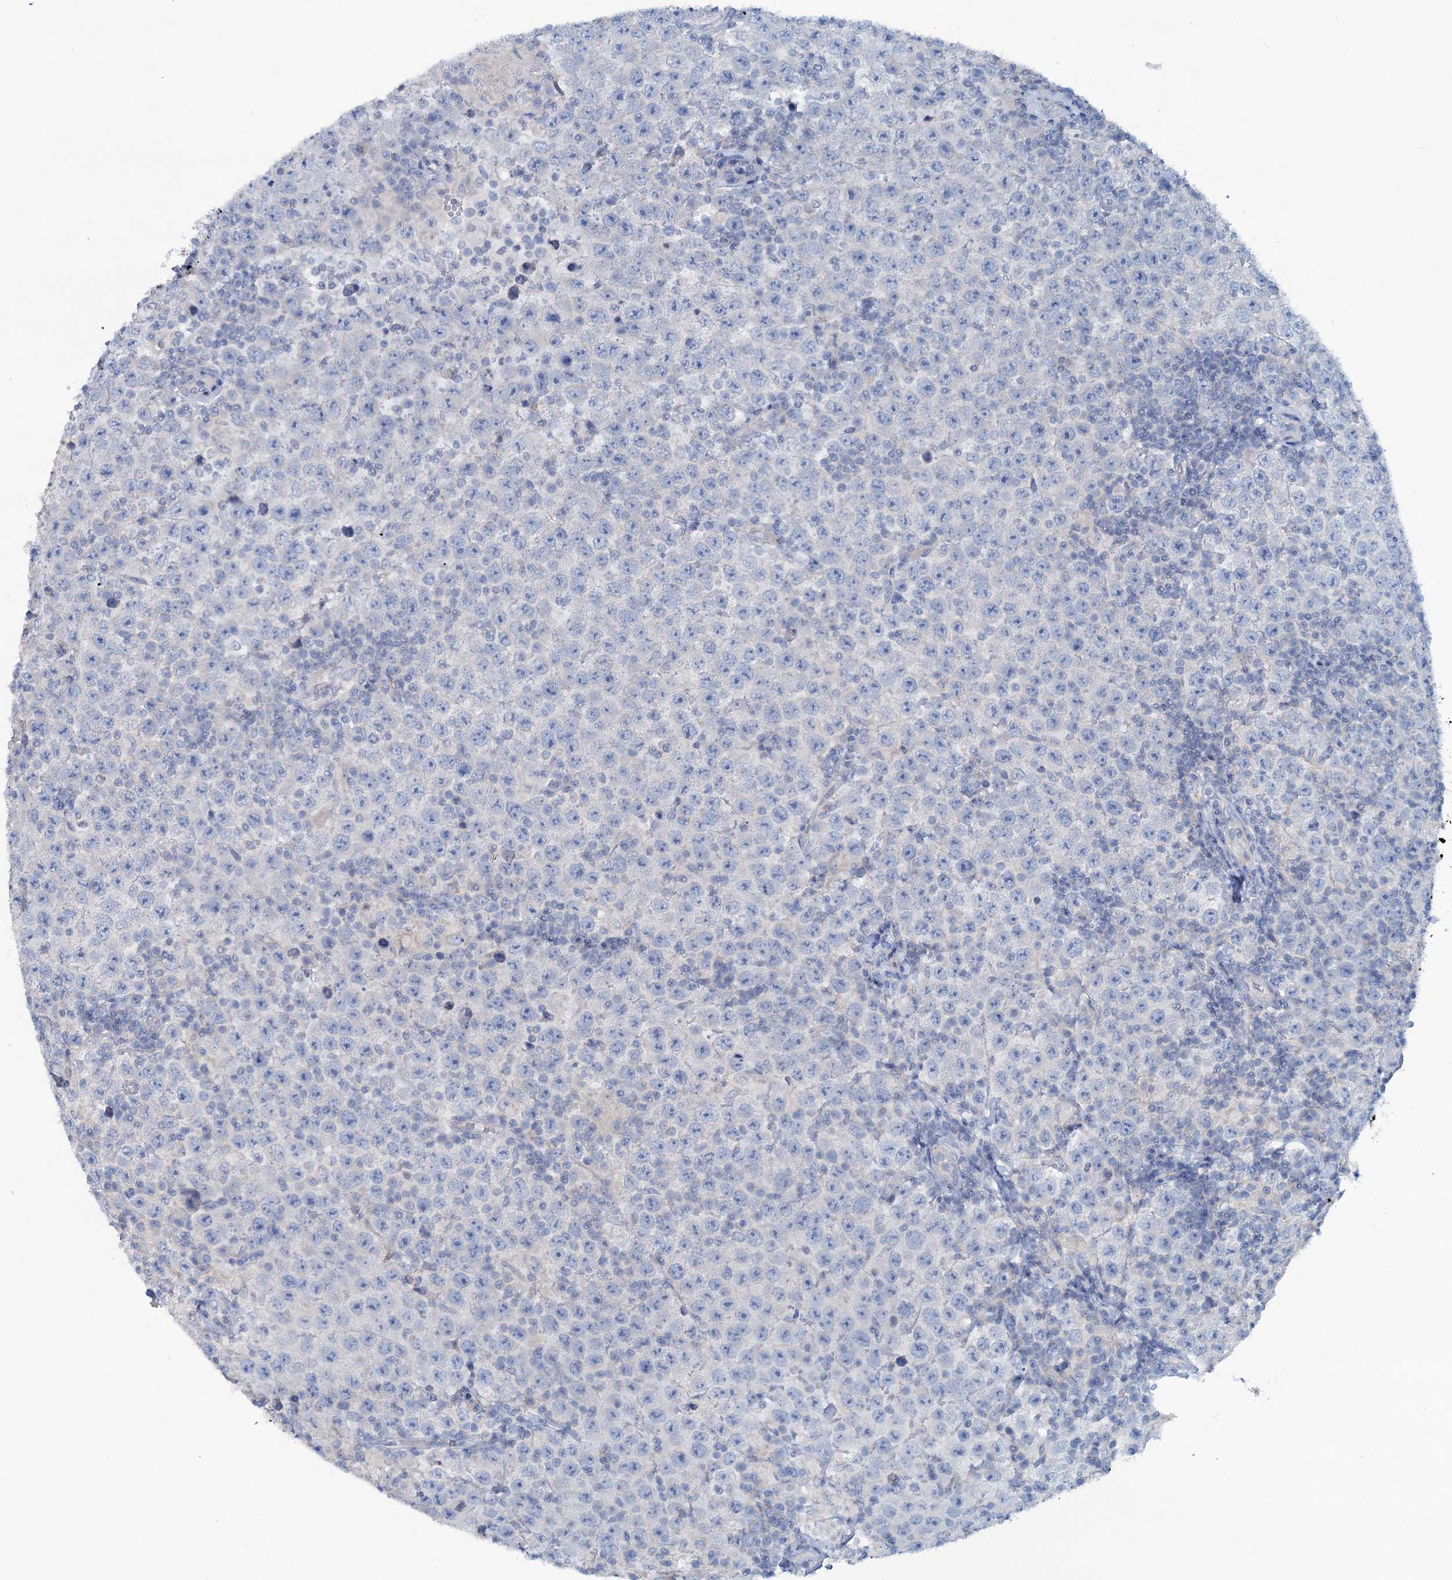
{"staining": {"intensity": "negative", "quantity": "none", "location": "none"}, "tissue": "testis cancer", "cell_type": "Tumor cells", "image_type": "cancer", "snomed": [{"axis": "morphology", "description": "Normal tissue, NOS"}, {"axis": "morphology", "description": "Urothelial carcinoma, High grade"}, {"axis": "morphology", "description": "Seminoma, NOS"}, {"axis": "morphology", "description": "Carcinoma, Embryonal, NOS"}, {"axis": "topography", "description": "Urinary bladder"}, {"axis": "topography", "description": "Testis"}], "caption": "This is an IHC histopathology image of human testis seminoma. There is no staining in tumor cells.", "gene": "SLC1A3", "patient": {"sex": "male", "age": 41}}